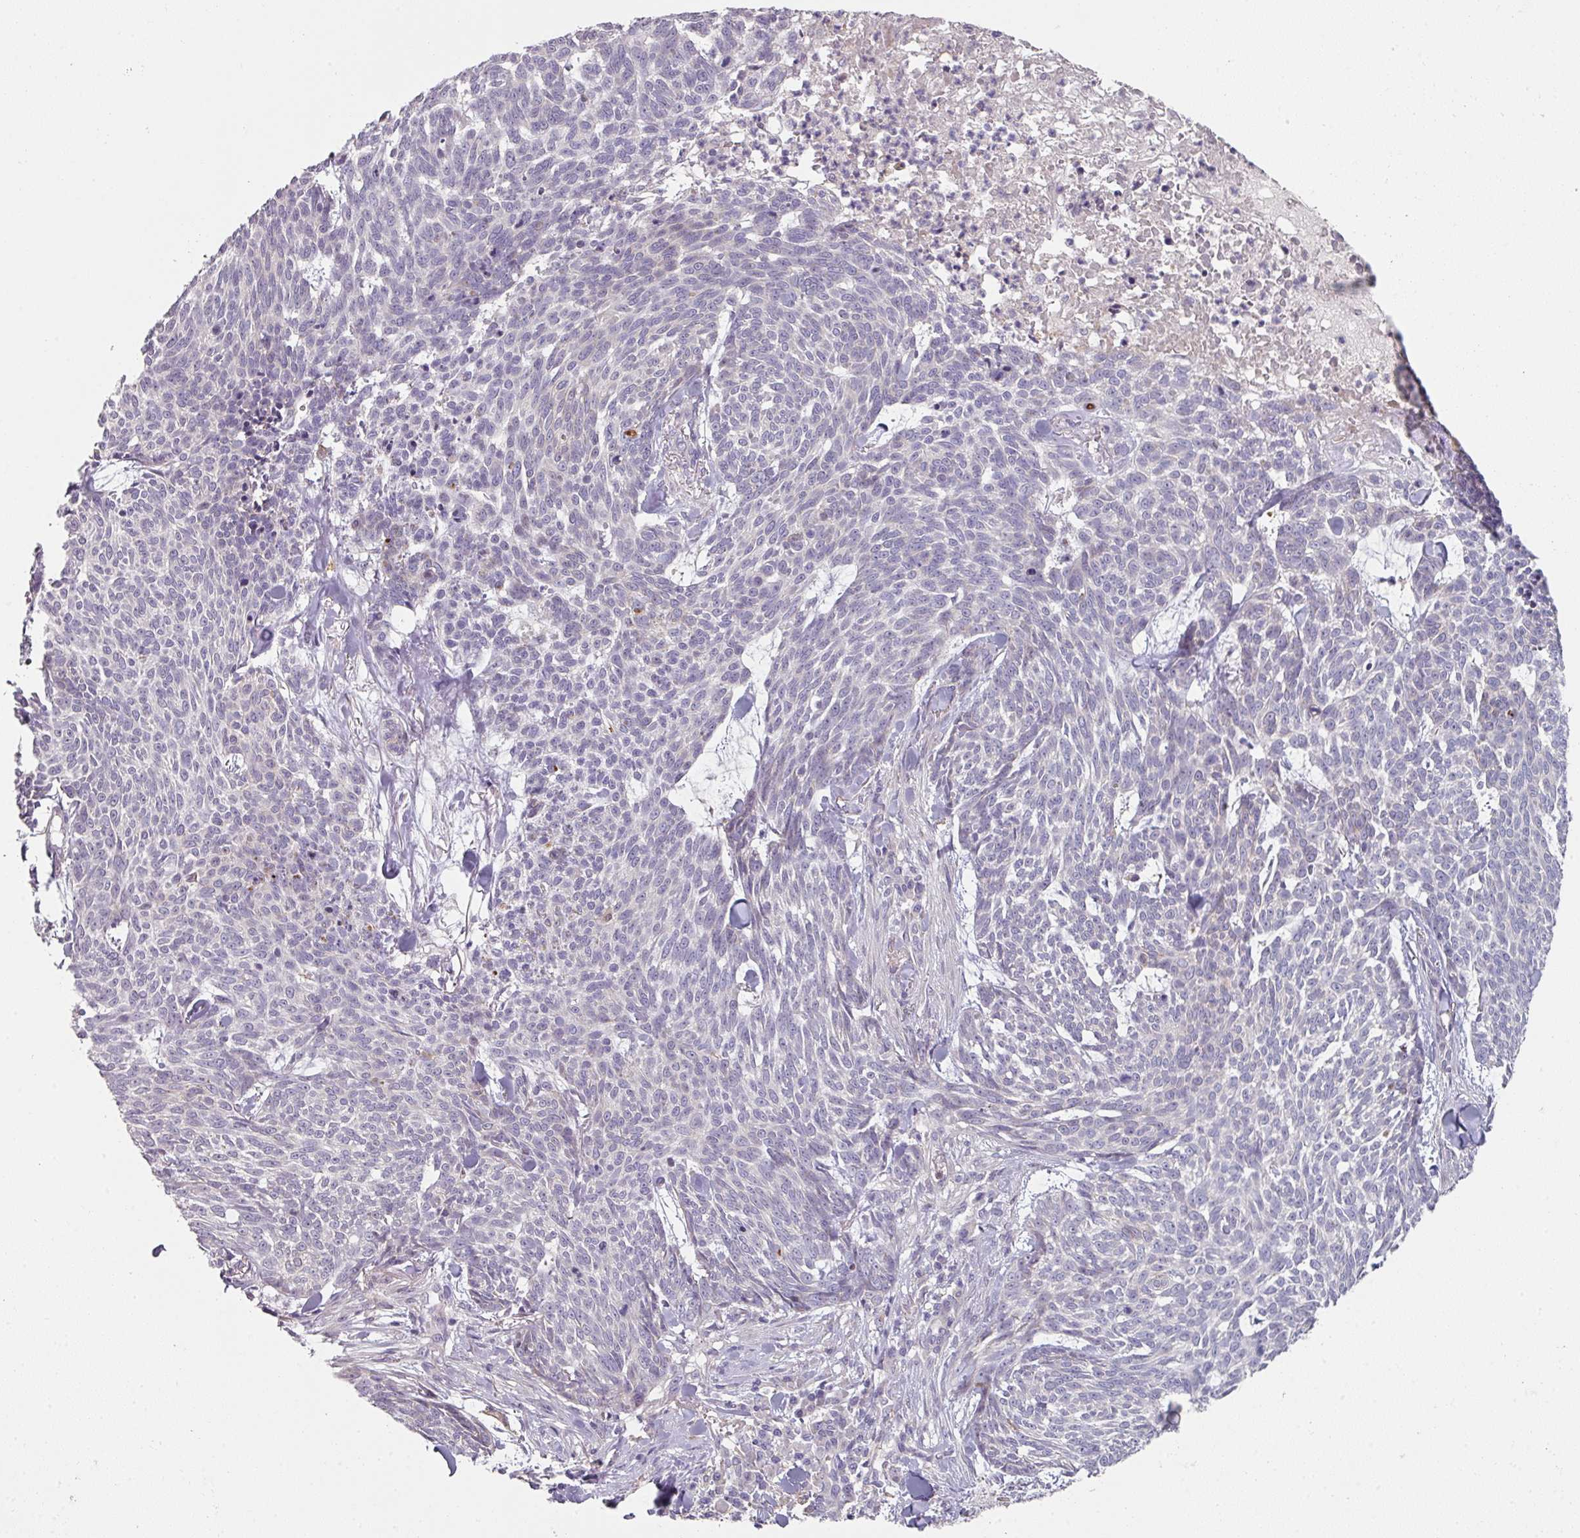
{"staining": {"intensity": "negative", "quantity": "none", "location": "none"}, "tissue": "skin cancer", "cell_type": "Tumor cells", "image_type": "cancer", "snomed": [{"axis": "morphology", "description": "Basal cell carcinoma"}, {"axis": "topography", "description": "Skin"}], "caption": "High power microscopy image of an immunohistochemistry (IHC) photomicrograph of skin cancer (basal cell carcinoma), revealing no significant expression in tumor cells.", "gene": "WSB2", "patient": {"sex": "female", "age": 93}}